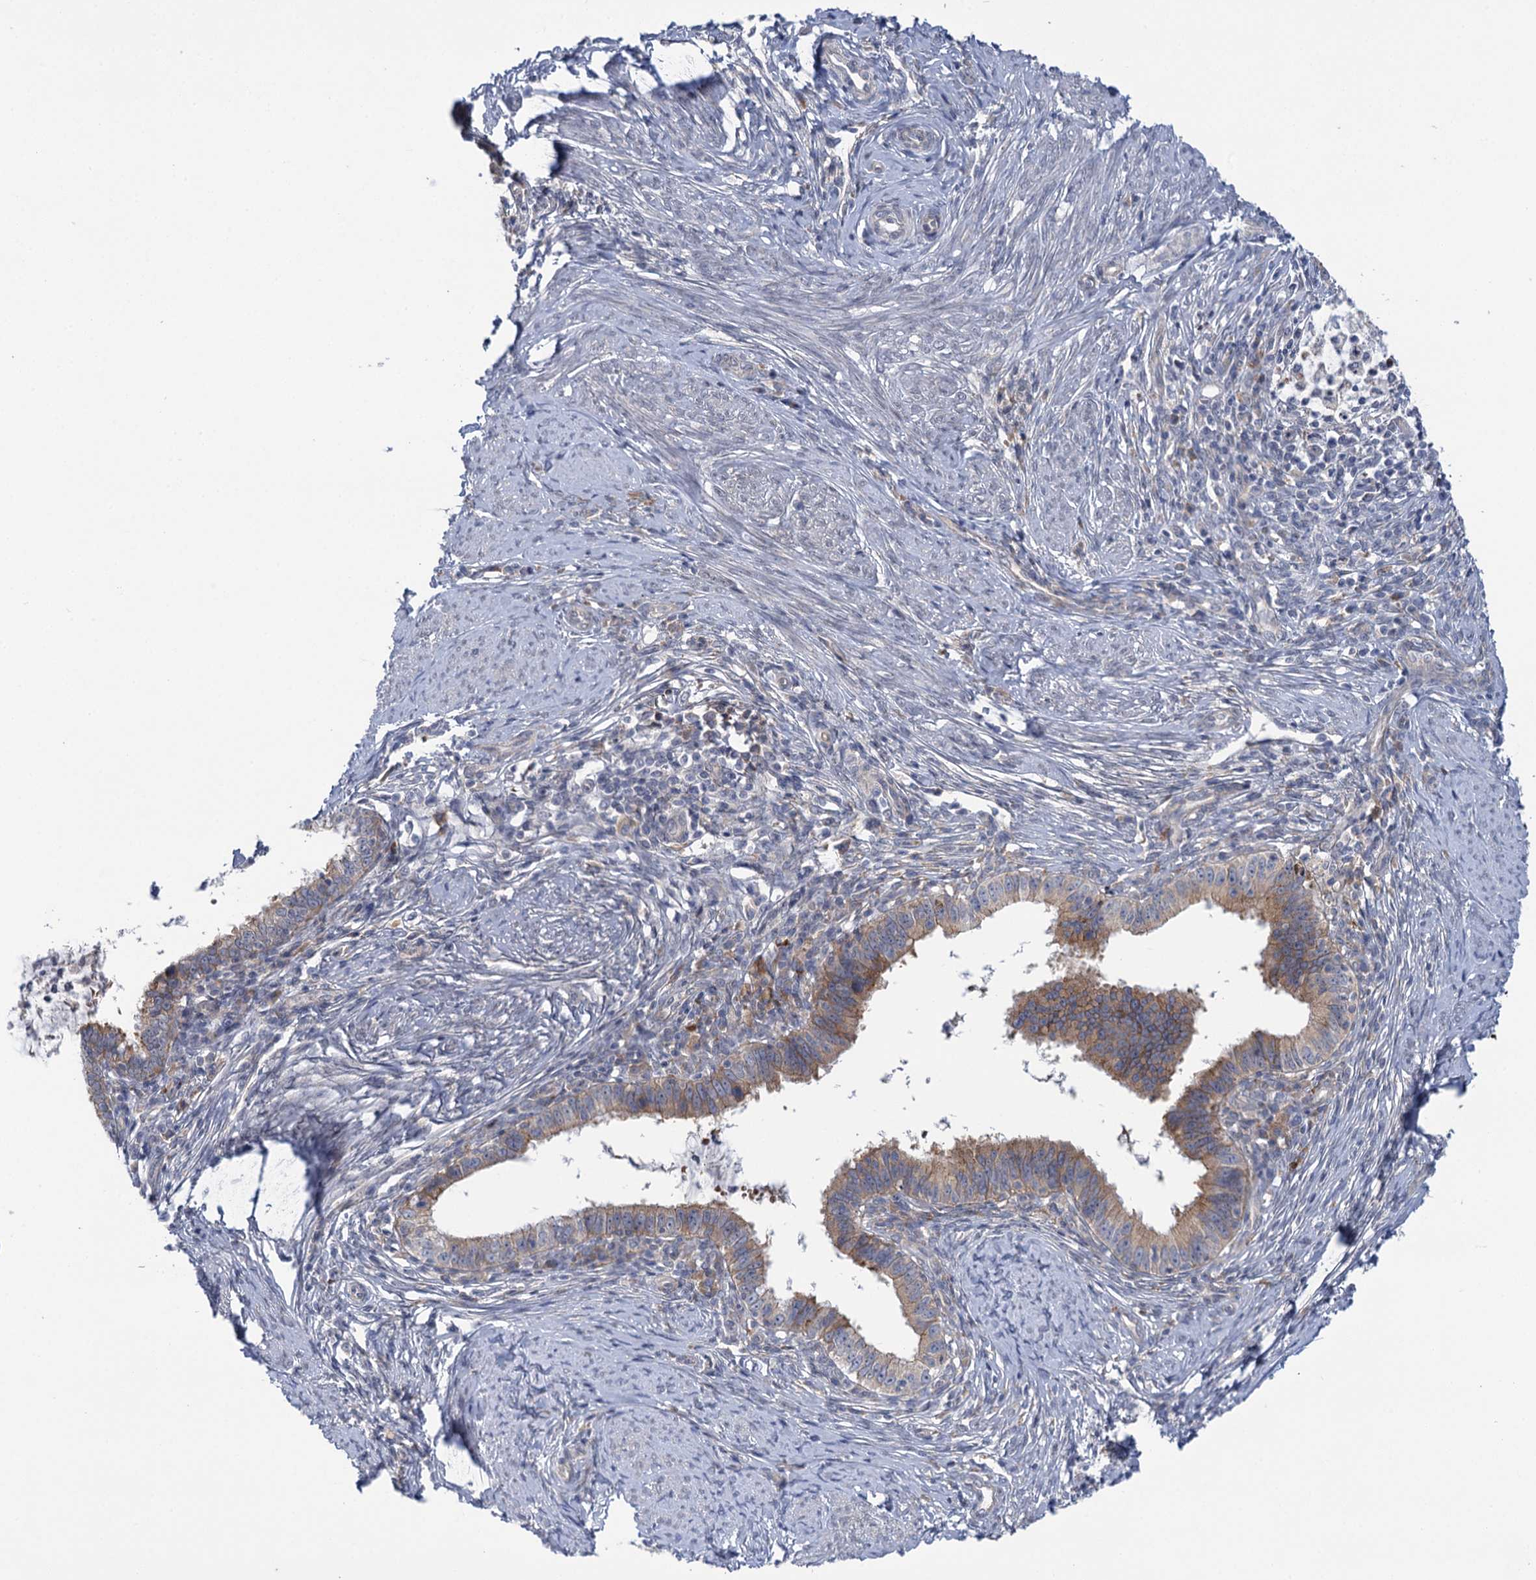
{"staining": {"intensity": "moderate", "quantity": ">75%", "location": "cytoplasmic/membranous"}, "tissue": "cervical cancer", "cell_type": "Tumor cells", "image_type": "cancer", "snomed": [{"axis": "morphology", "description": "Adenocarcinoma, NOS"}, {"axis": "topography", "description": "Cervix"}], "caption": "Brown immunohistochemical staining in human adenocarcinoma (cervical) reveals moderate cytoplasmic/membranous expression in approximately >75% of tumor cells.", "gene": "MBLAC2", "patient": {"sex": "female", "age": 36}}